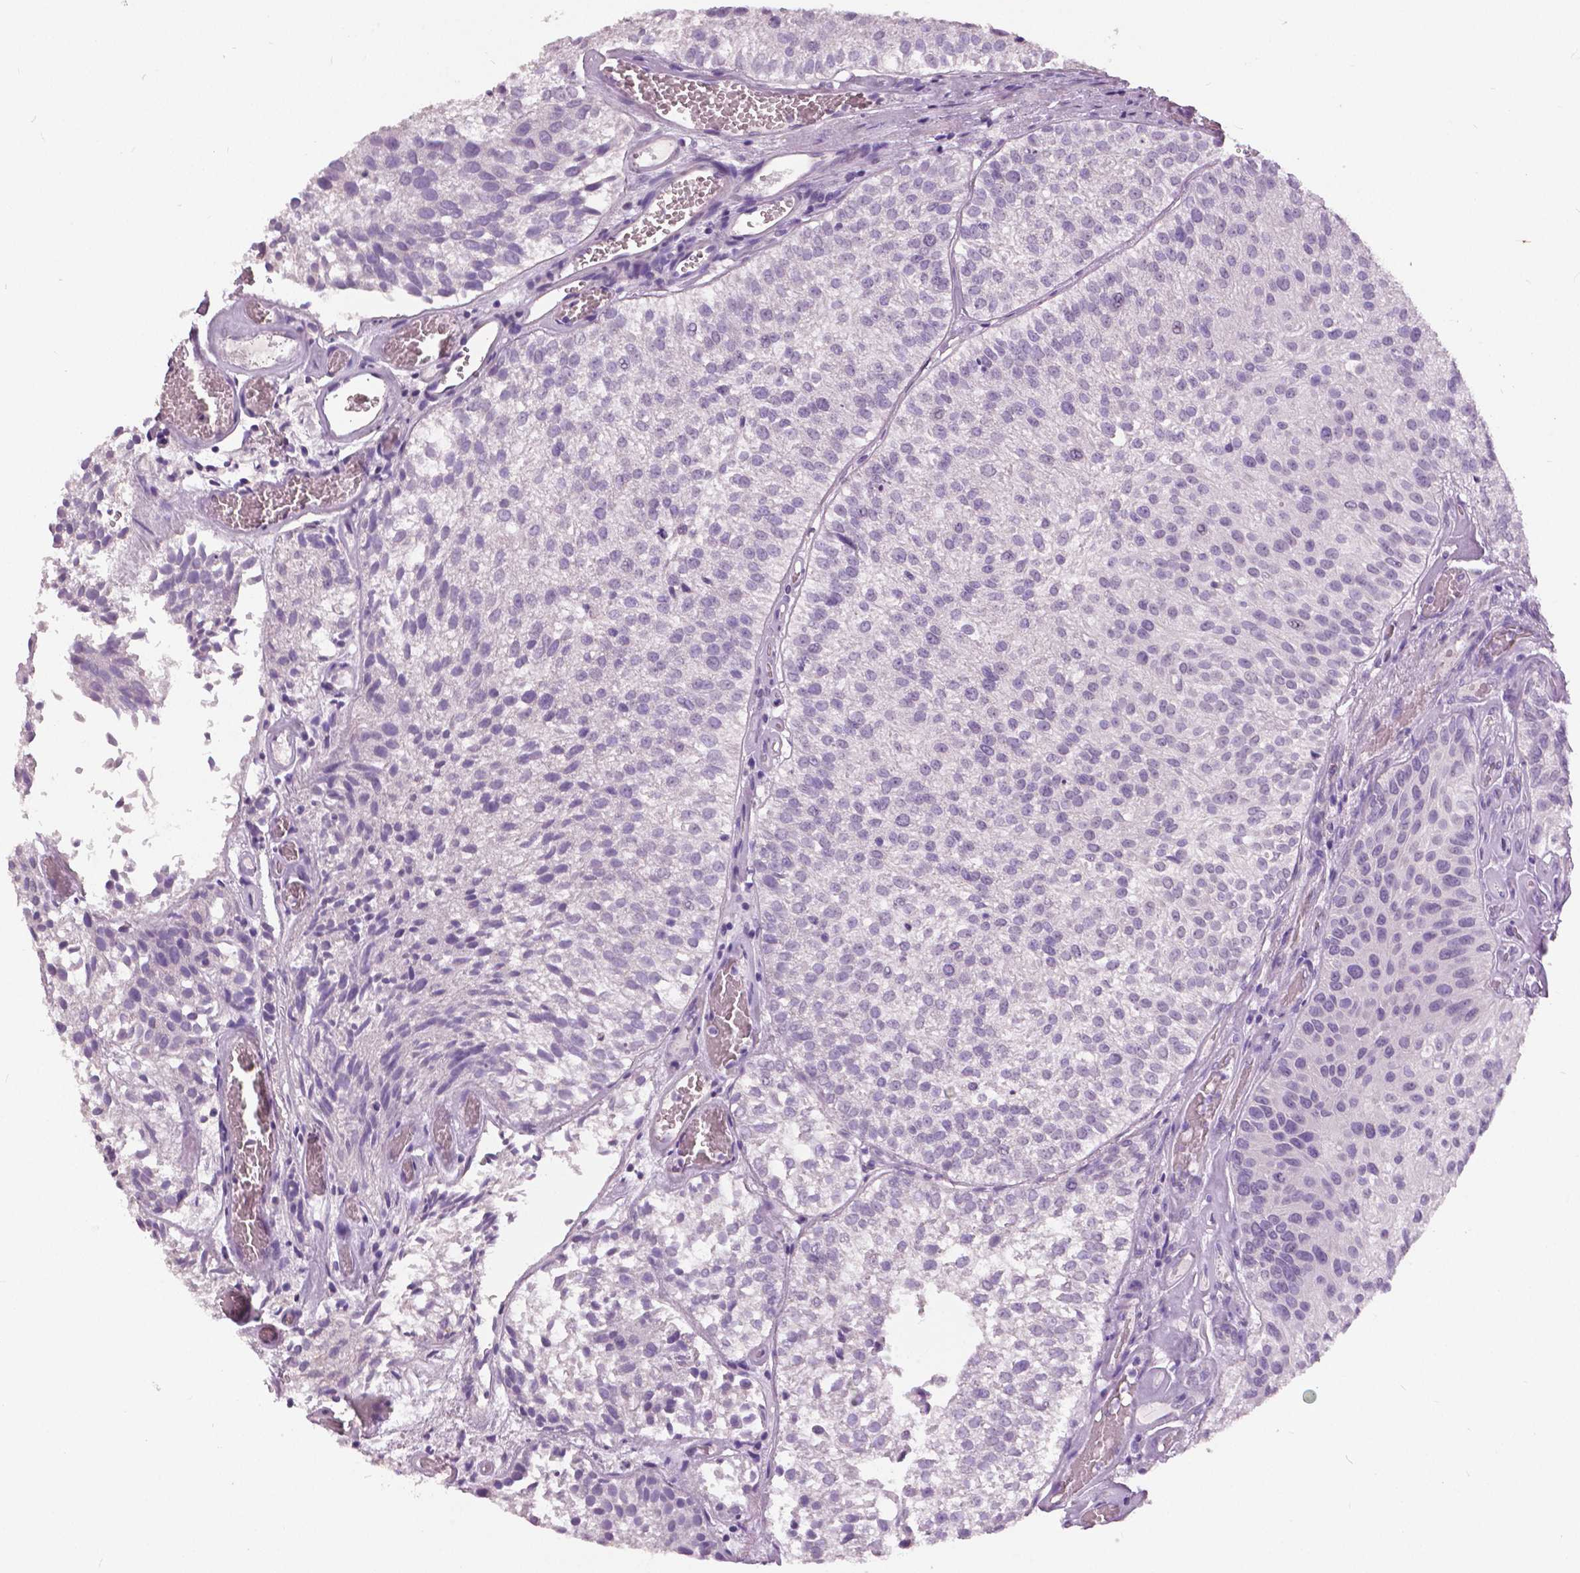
{"staining": {"intensity": "negative", "quantity": "none", "location": "none"}, "tissue": "urothelial cancer", "cell_type": "Tumor cells", "image_type": "cancer", "snomed": [{"axis": "morphology", "description": "Urothelial carcinoma, Low grade"}, {"axis": "topography", "description": "Urinary bladder"}], "caption": "High power microscopy micrograph of an IHC image of urothelial carcinoma (low-grade), revealing no significant expression in tumor cells. (Stains: DAB IHC with hematoxylin counter stain, Microscopy: brightfield microscopy at high magnification).", "gene": "GRIN2A", "patient": {"sex": "female", "age": 87}}